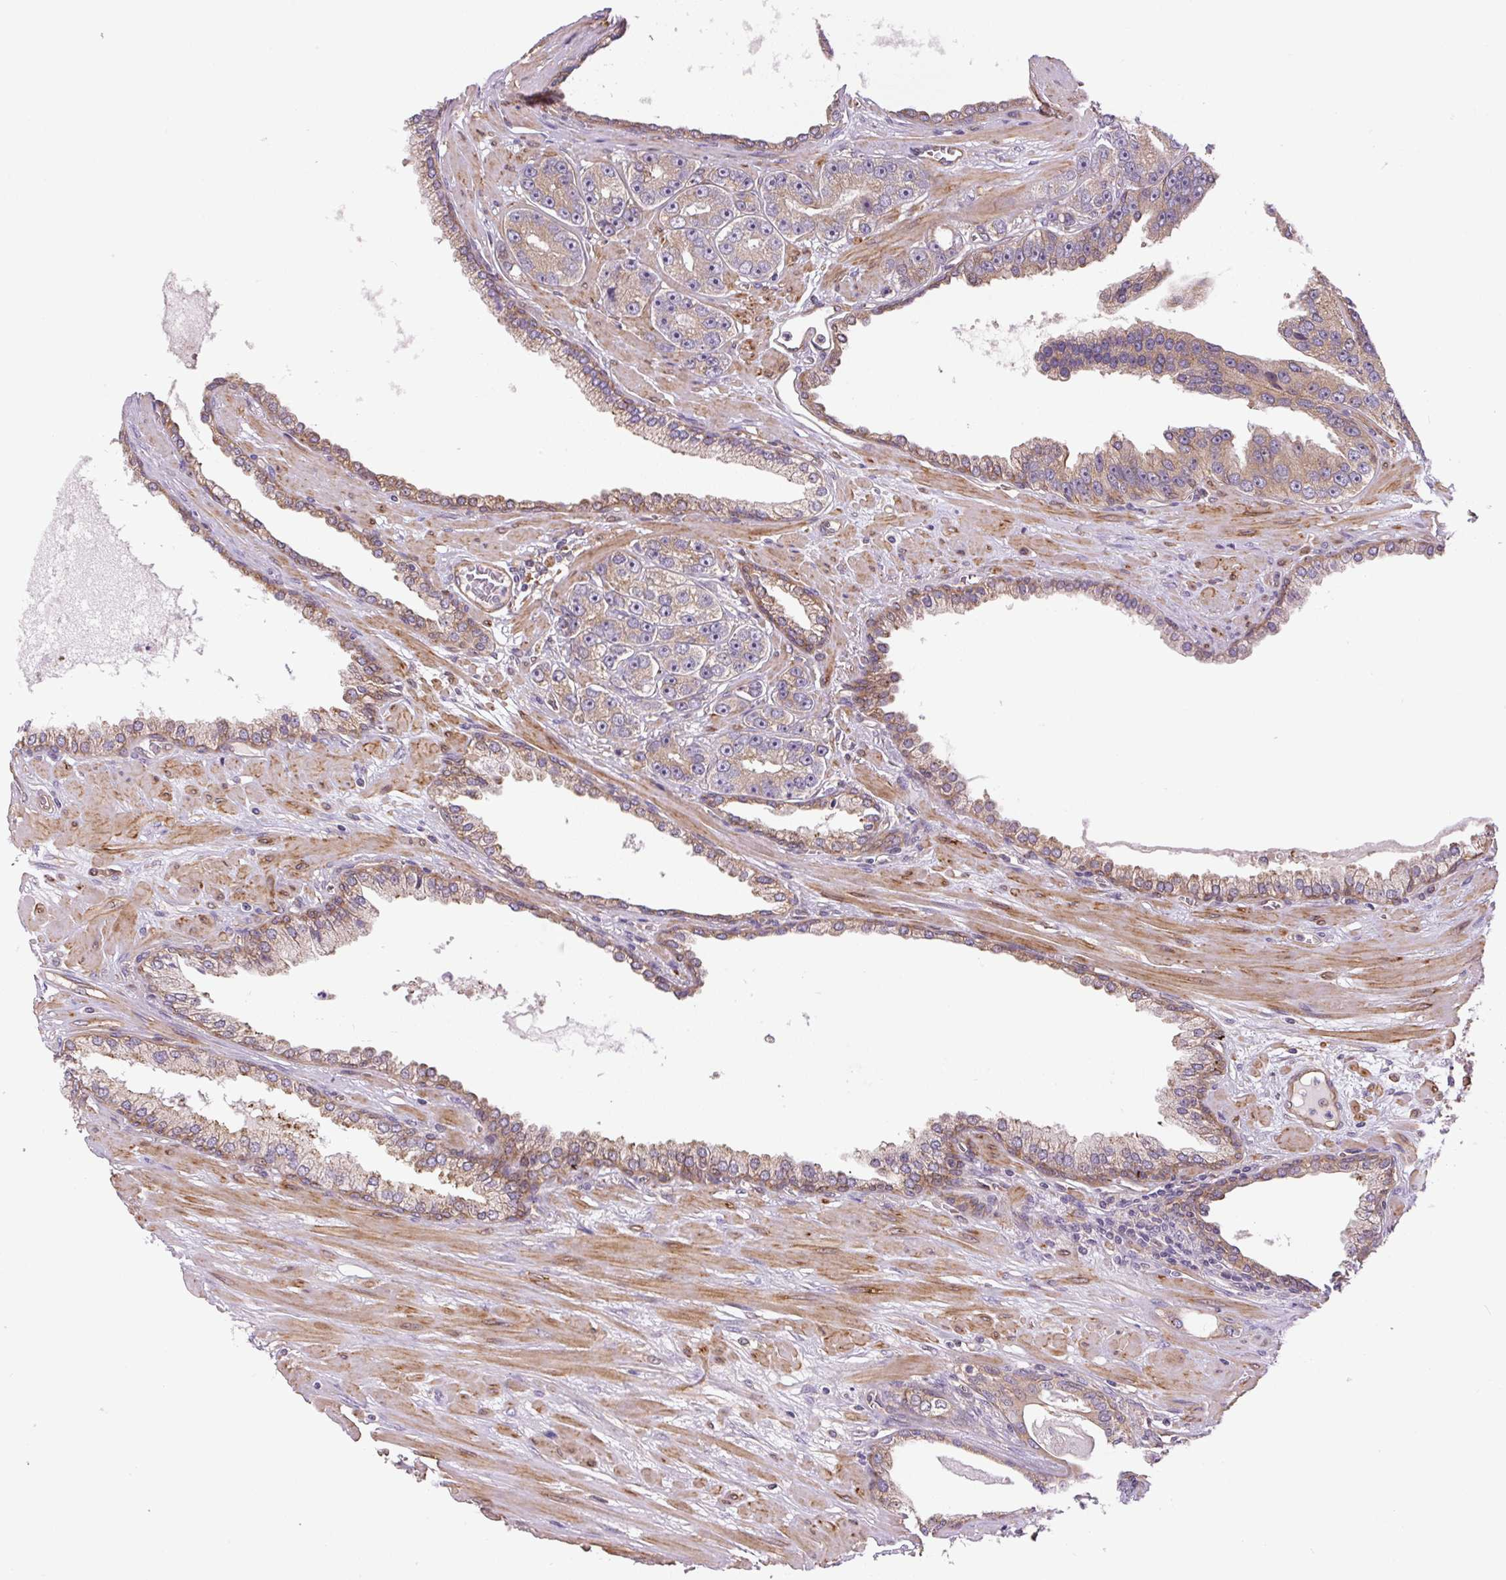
{"staining": {"intensity": "weak", "quantity": ">75%", "location": "cytoplasmic/membranous"}, "tissue": "prostate cancer", "cell_type": "Tumor cells", "image_type": "cancer", "snomed": [{"axis": "morphology", "description": "Adenocarcinoma, High grade"}, {"axis": "topography", "description": "Prostate"}], "caption": "Immunohistochemical staining of human prostate high-grade adenocarcinoma reveals low levels of weak cytoplasmic/membranous expression in approximately >75% of tumor cells.", "gene": "SEPTIN10", "patient": {"sex": "male", "age": 71}}